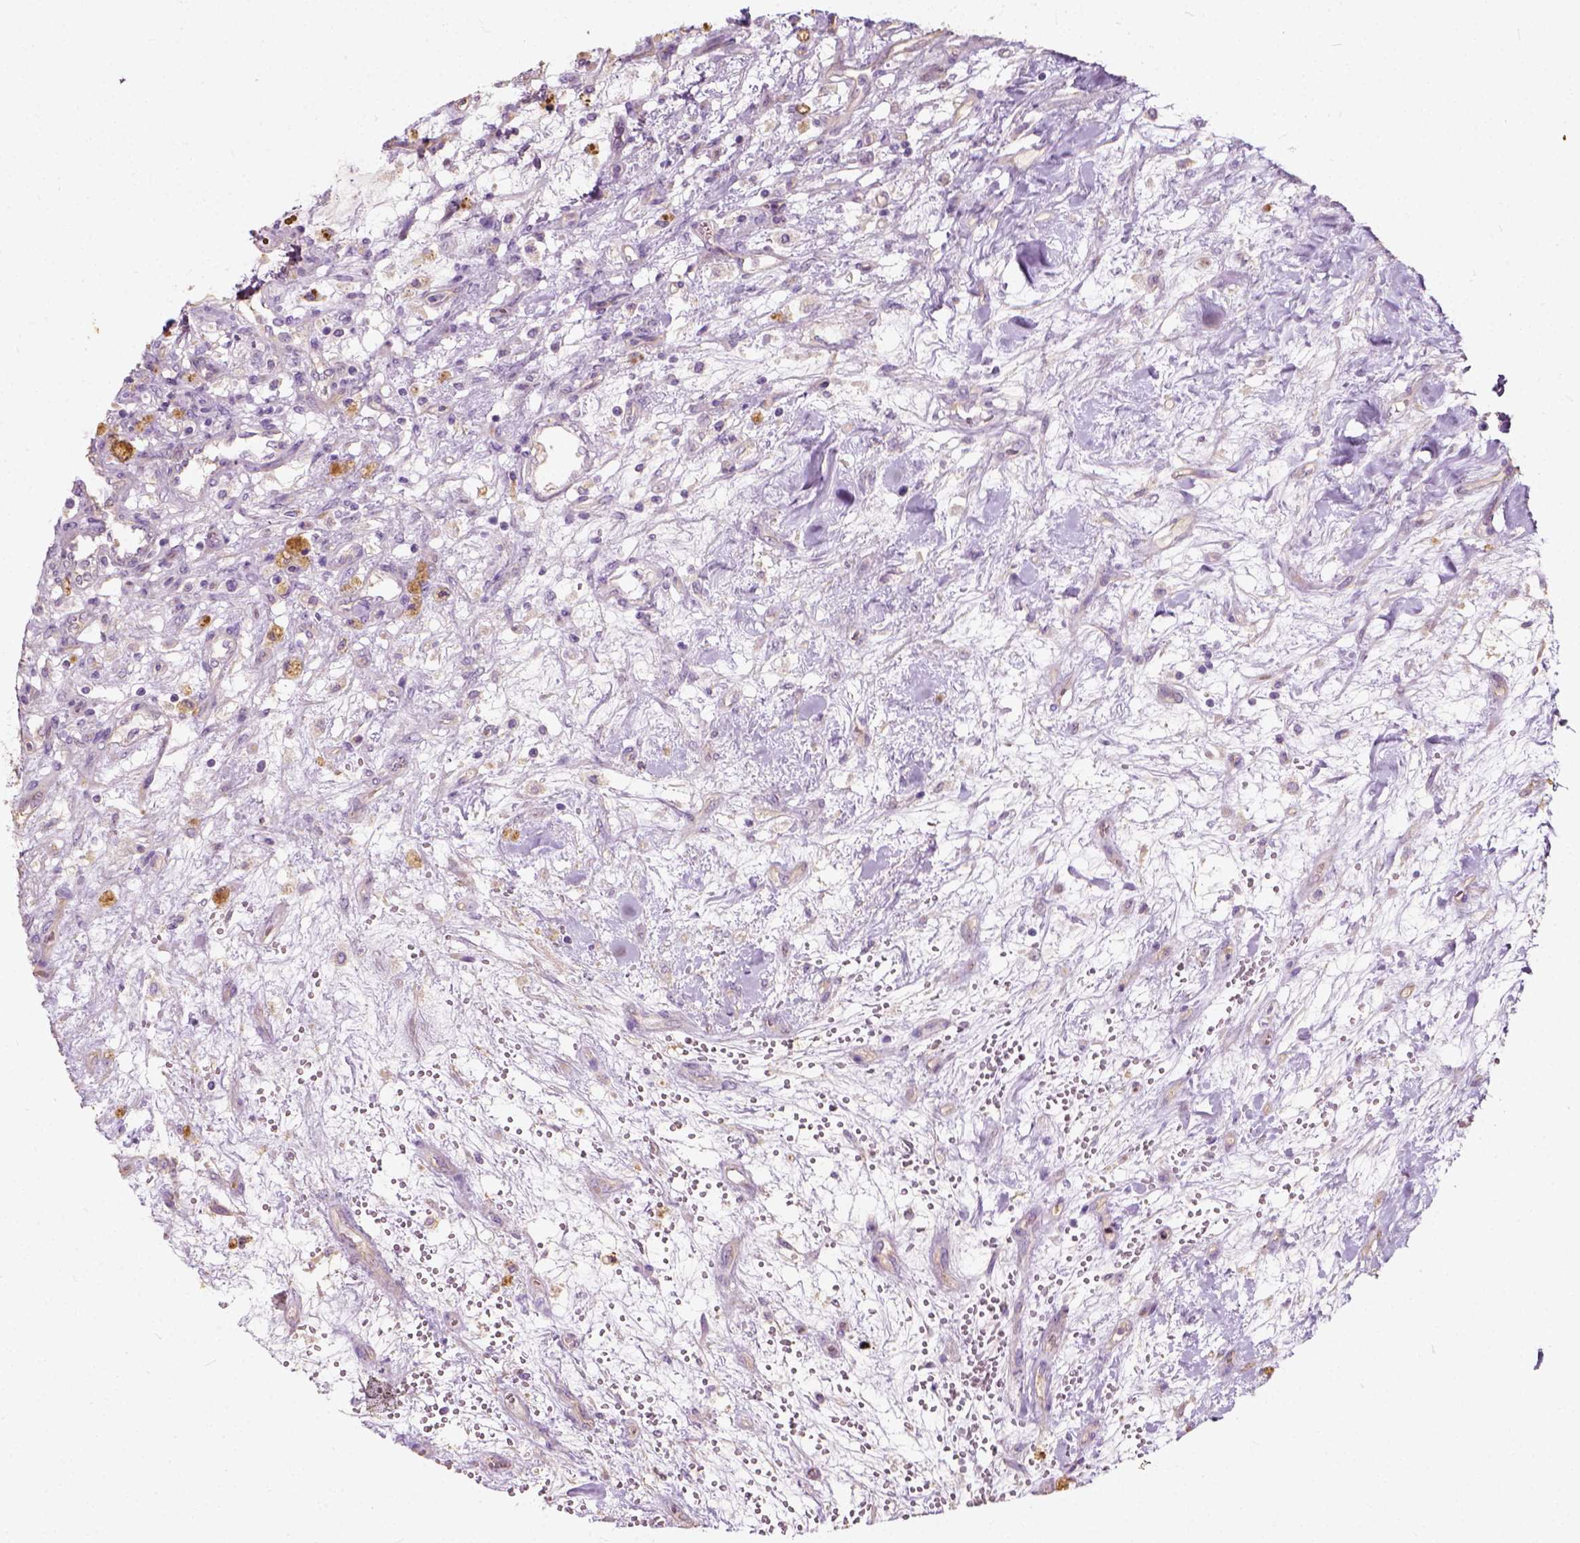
{"staining": {"intensity": "negative", "quantity": "none", "location": "none"}, "tissue": "renal cancer", "cell_type": "Tumor cells", "image_type": "cancer", "snomed": [{"axis": "morphology", "description": "Adenocarcinoma, NOS"}, {"axis": "topography", "description": "Kidney"}], "caption": "An immunohistochemistry image of adenocarcinoma (renal) is shown. There is no staining in tumor cells of adenocarcinoma (renal). (Brightfield microscopy of DAB IHC at high magnification).", "gene": "DHCR24", "patient": {"sex": "female", "age": 63}}